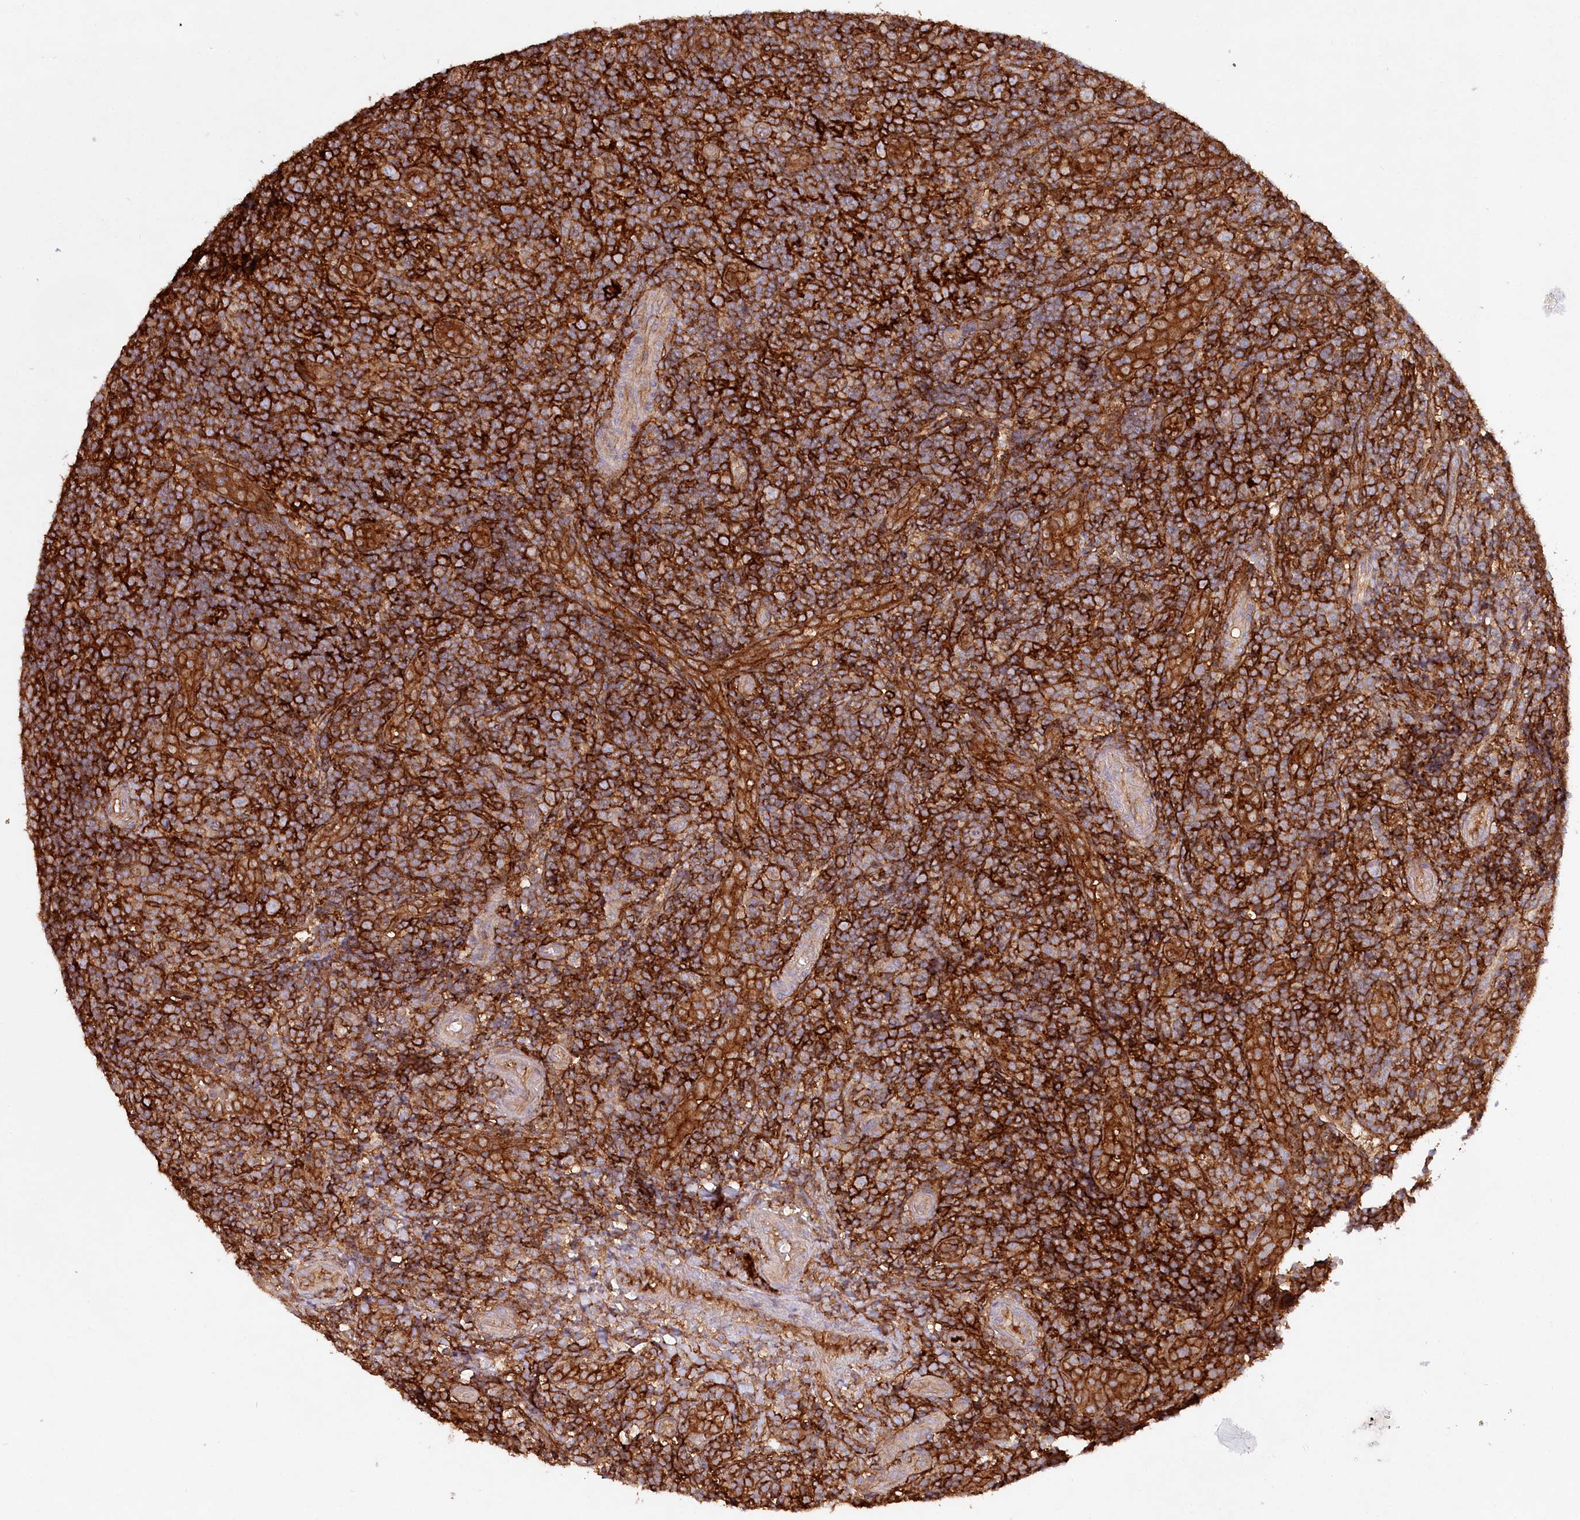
{"staining": {"intensity": "strong", "quantity": ">75%", "location": "cytoplasmic/membranous"}, "tissue": "tonsil", "cell_type": "Germinal center cells", "image_type": "normal", "snomed": [{"axis": "morphology", "description": "Normal tissue, NOS"}, {"axis": "topography", "description": "Tonsil"}], "caption": "Approximately >75% of germinal center cells in benign human tonsil reveal strong cytoplasmic/membranous protein positivity as visualized by brown immunohistochemical staining.", "gene": "RBP5", "patient": {"sex": "female", "age": 19}}